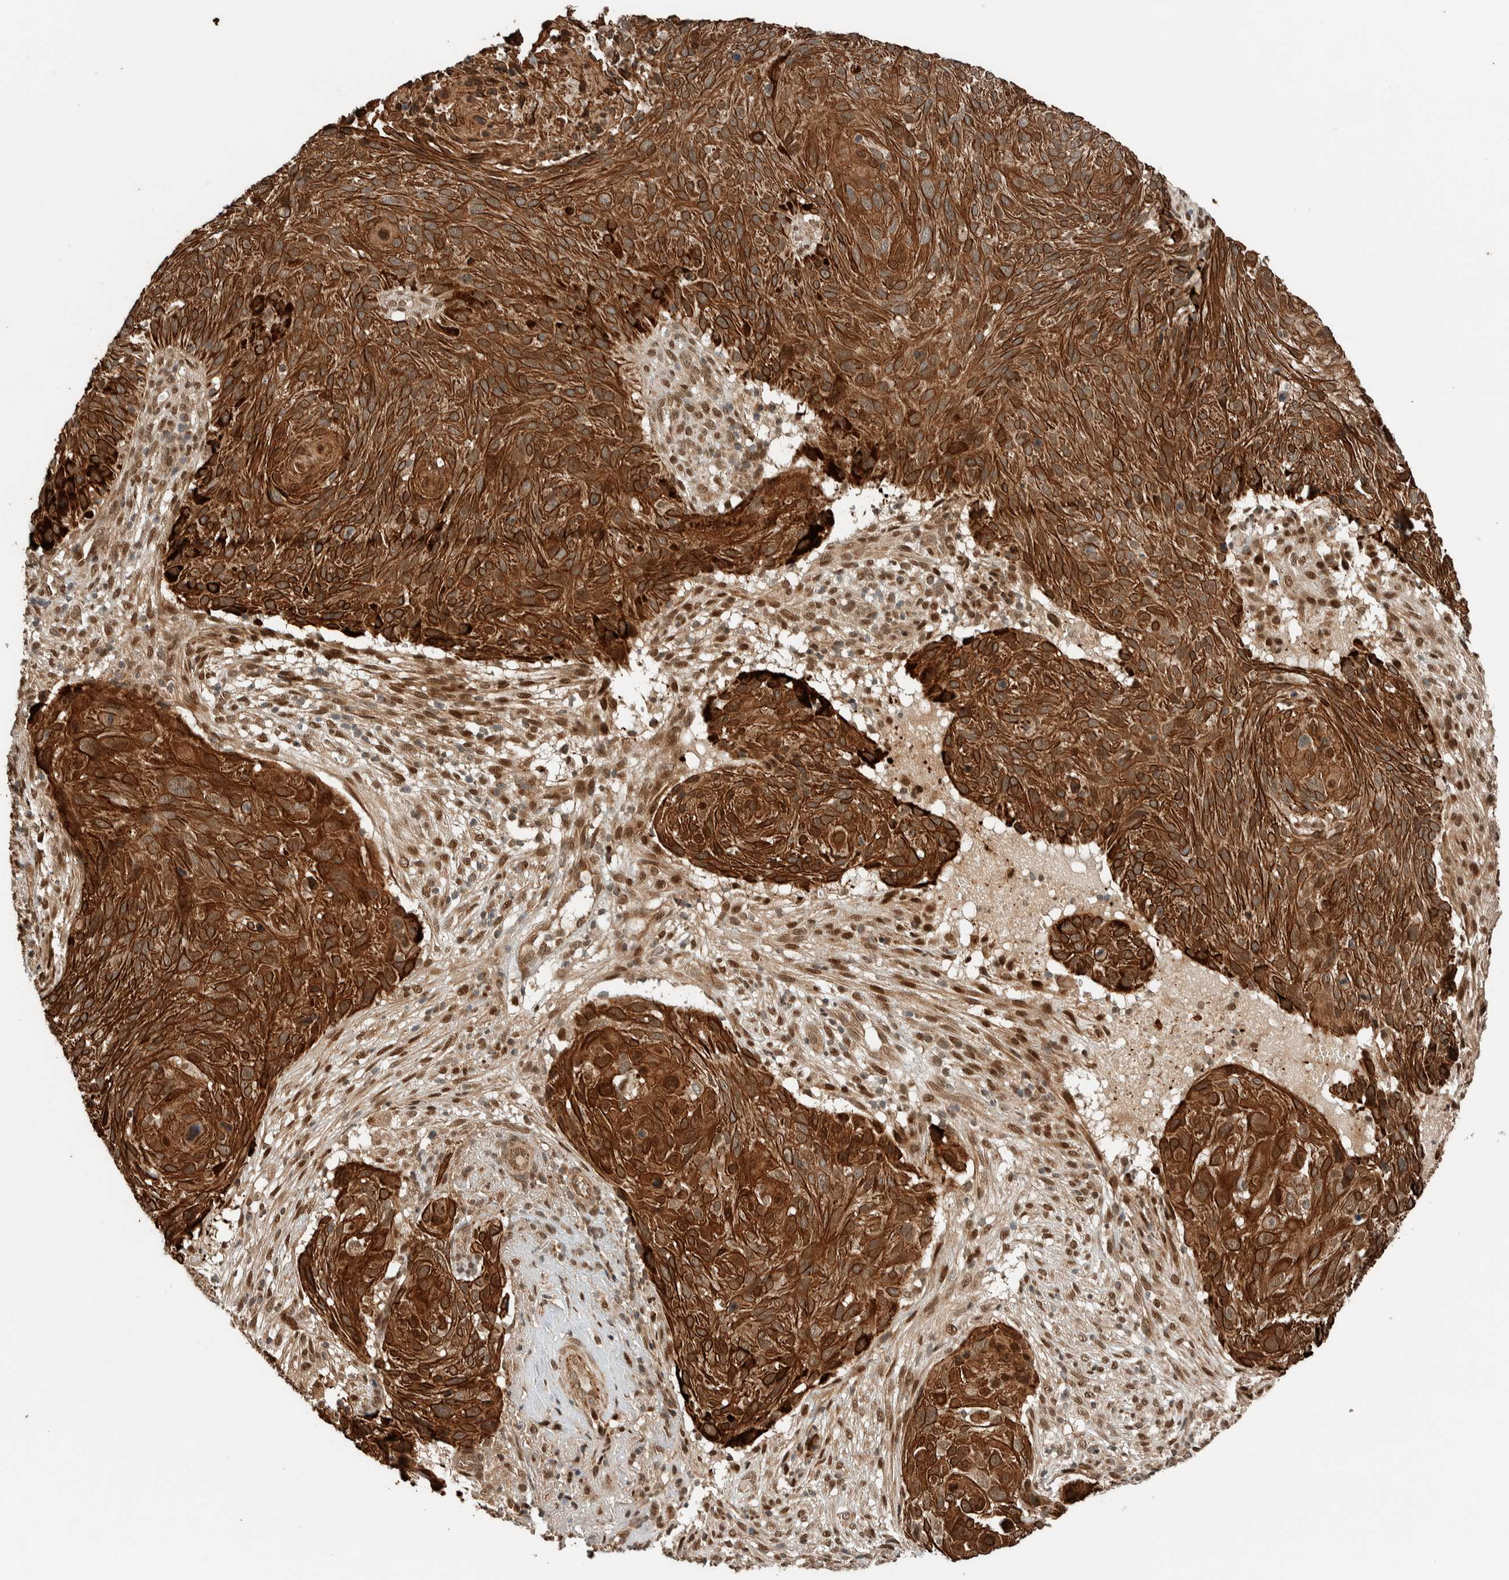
{"staining": {"intensity": "strong", "quantity": ">75%", "location": "cytoplasmic/membranous"}, "tissue": "cervical cancer", "cell_type": "Tumor cells", "image_type": "cancer", "snomed": [{"axis": "morphology", "description": "Squamous cell carcinoma, NOS"}, {"axis": "topography", "description": "Cervix"}], "caption": "A high amount of strong cytoplasmic/membranous staining is seen in approximately >75% of tumor cells in squamous cell carcinoma (cervical) tissue.", "gene": "STXBP4", "patient": {"sex": "female", "age": 74}}